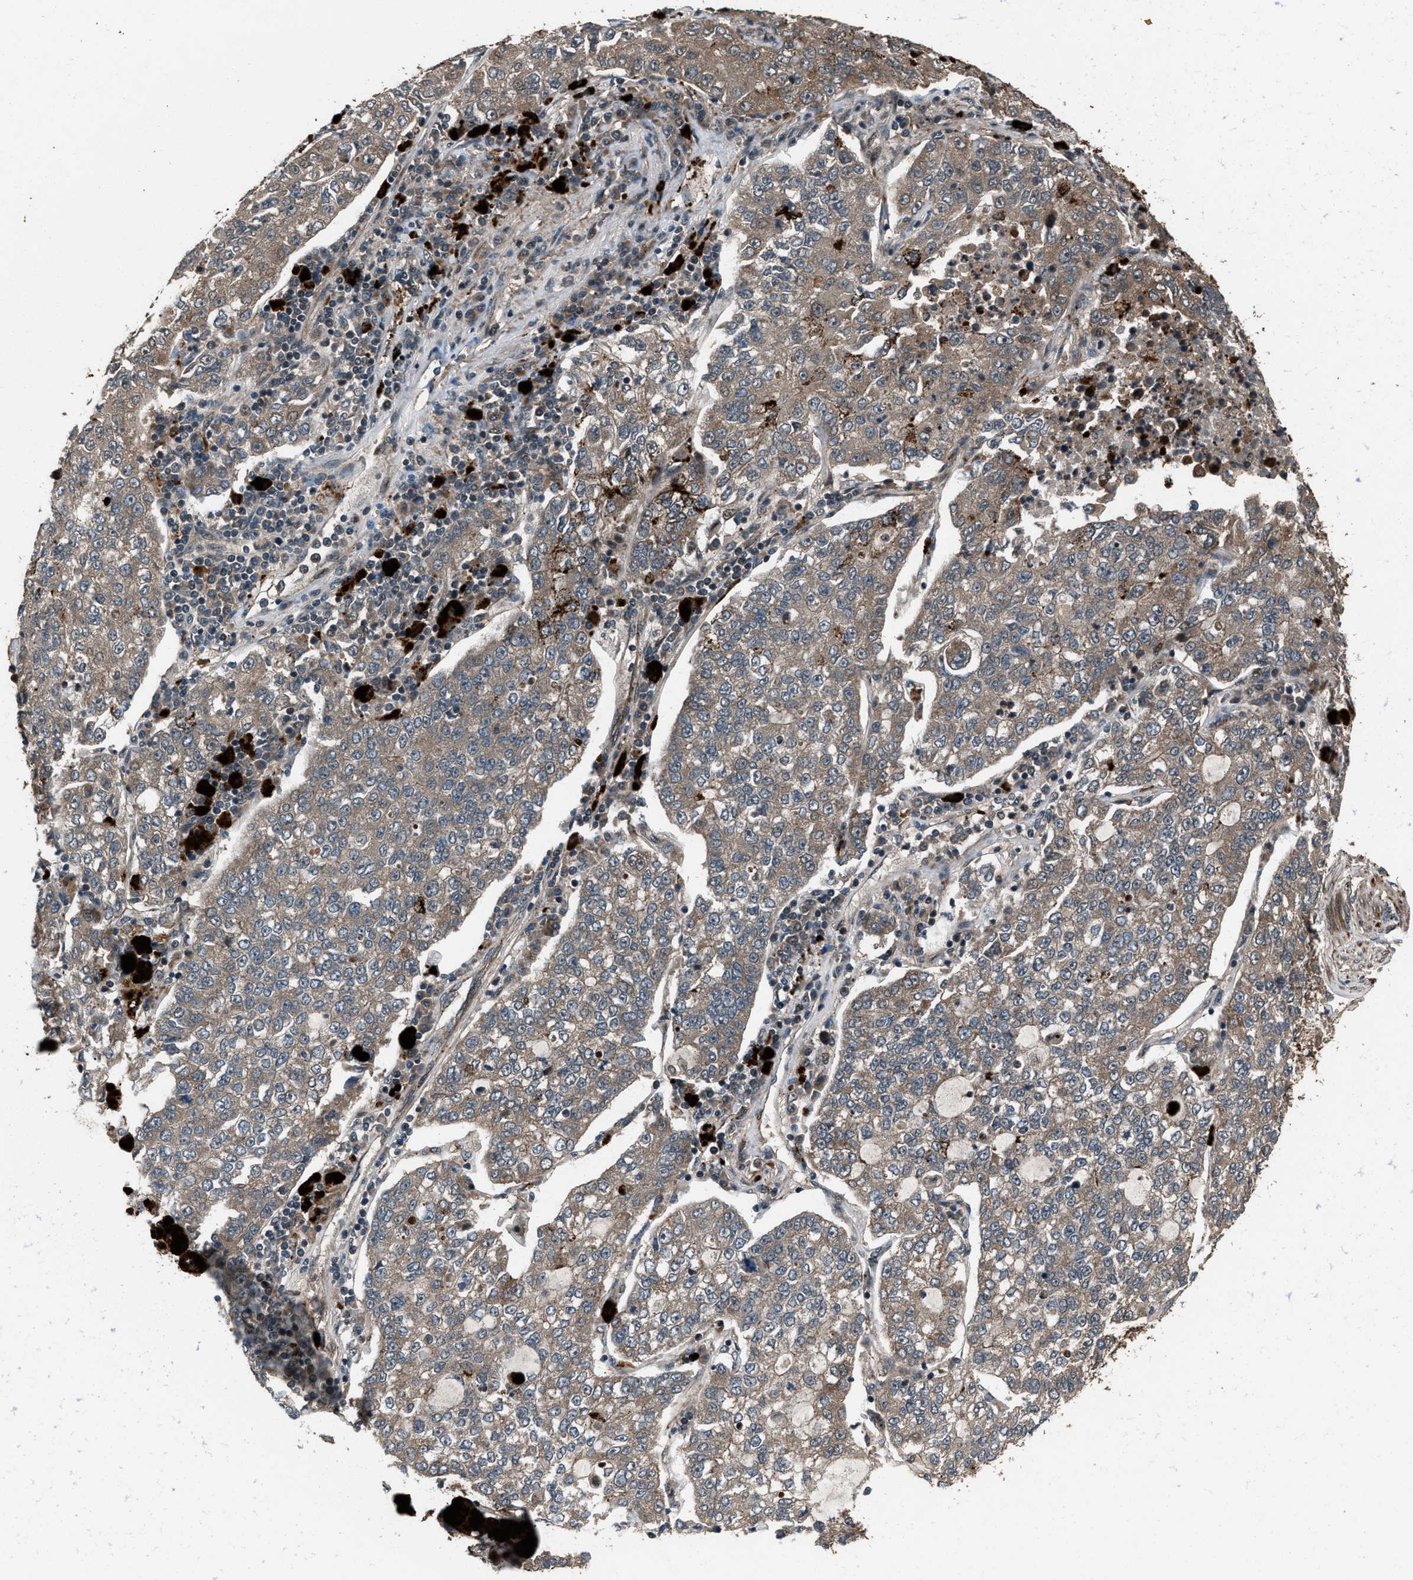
{"staining": {"intensity": "weak", "quantity": ">75%", "location": "cytoplasmic/membranous"}, "tissue": "lung cancer", "cell_type": "Tumor cells", "image_type": "cancer", "snomed": [{"axis": "morphology", "description": "Adenocarcinoma, NOS"}, {"axis": "topography", "description": "Lung"}], "caption": "Immunohistochemical staining of human lung cancer demonstrates weak cytoplasmic/membranous protein expression in approximately >75% of tumor cells. The protein is stained brown, and the nuclei are stained in blue (DAB (3,3'-diaminobenzidine) IHC with brightfield microscopy, high magnification).", "gene": "IRAK4", "patient": {"sex": "male", "age": 49}}